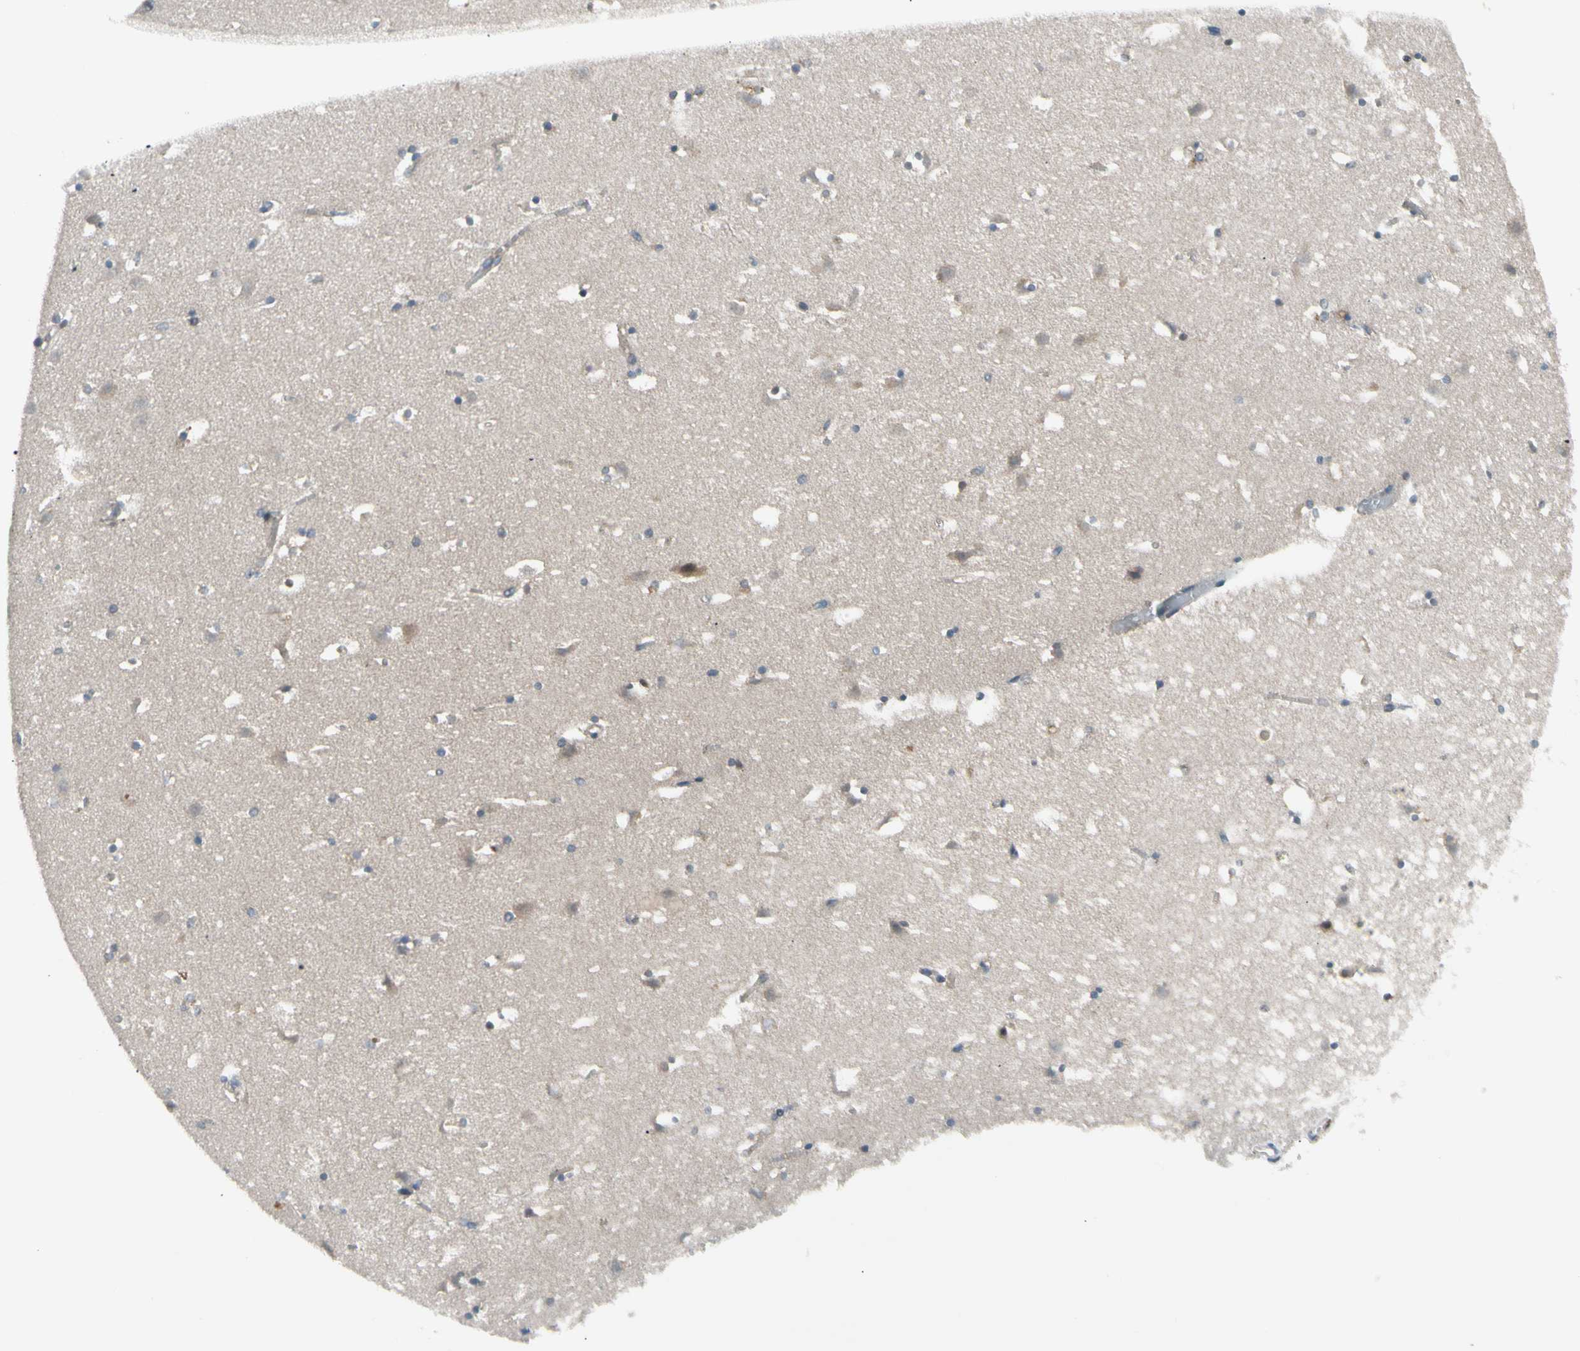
{"staining": {"intensity": "moderate", "quantity": "25%-75%", "location": "cytoplasmic/membranous"}, "tissue": "caudate", "cell_type": "Glial cells", "image_type": "normal", "snomed": [{"axis": "morphology", "description": "Normal tissue, NOS"}, {"axis": "topography", "description": "Lateral ventricle wall"}], "caption": "Immunohistochemical staining of unremarkable caudate exhibits moderate cytoplasmic/membranous protein expression in about 25%-75% of glial cells.", "gene": "PANK2", "patient": {"sex": "male", "age": 45}}